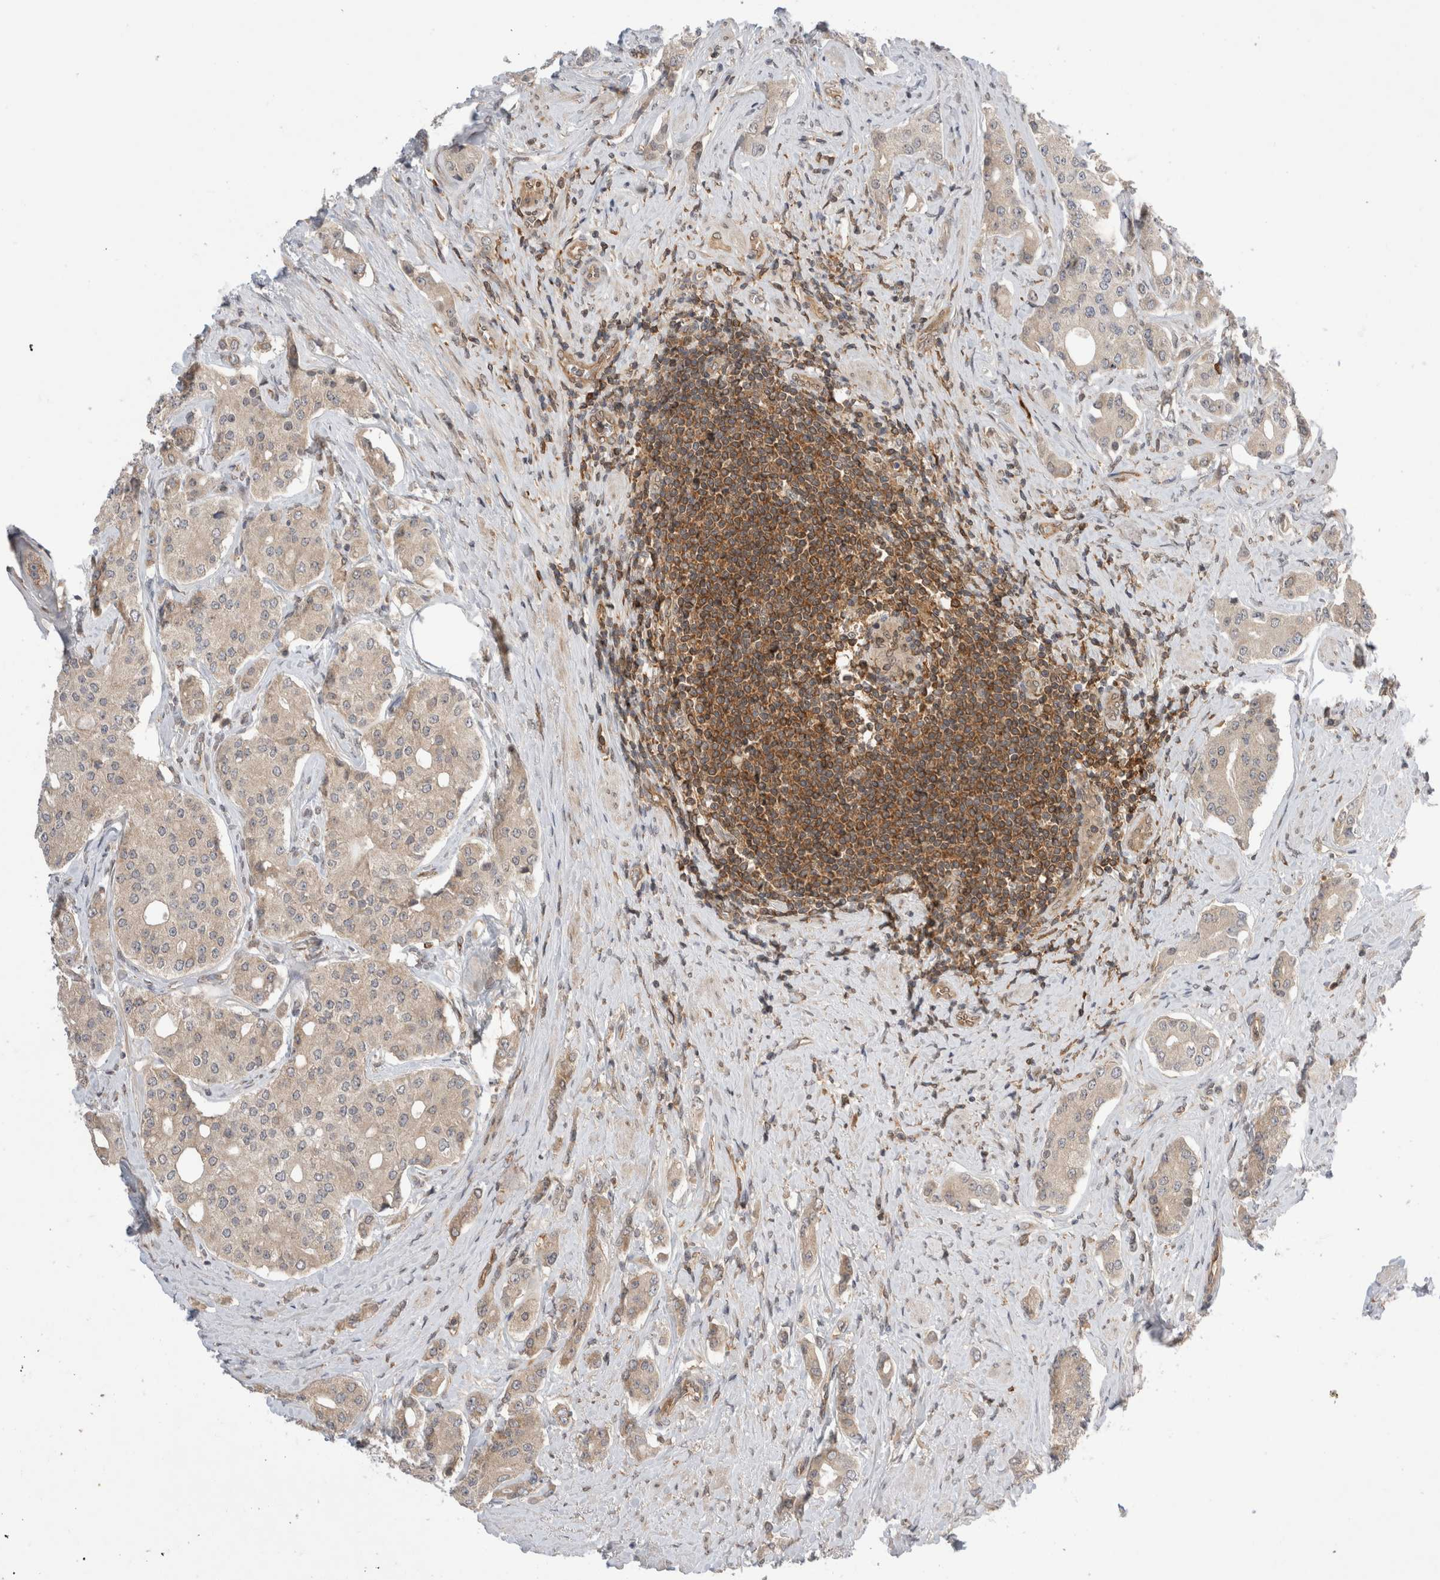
{"staining": {"intensity": "weak", "quantity": "<25%", "location": "cytoplasmic/membranous"}, "tissue": "prostate cancer", "cell_type": "Tumor cells", "image_type": "cancer", "snomed": [{"axis": "morphology", "description": "Adenocarcinoma, High grade"}, {"axis": "topography", "description": "Prostate"}], "caption": "Micrograph shows no significant protein expression in tumor cells of prostate cancer (high-grade adenocarcinoma).", "gene": "NFKB1", "patient": {"sex": "male", "age": 71}}